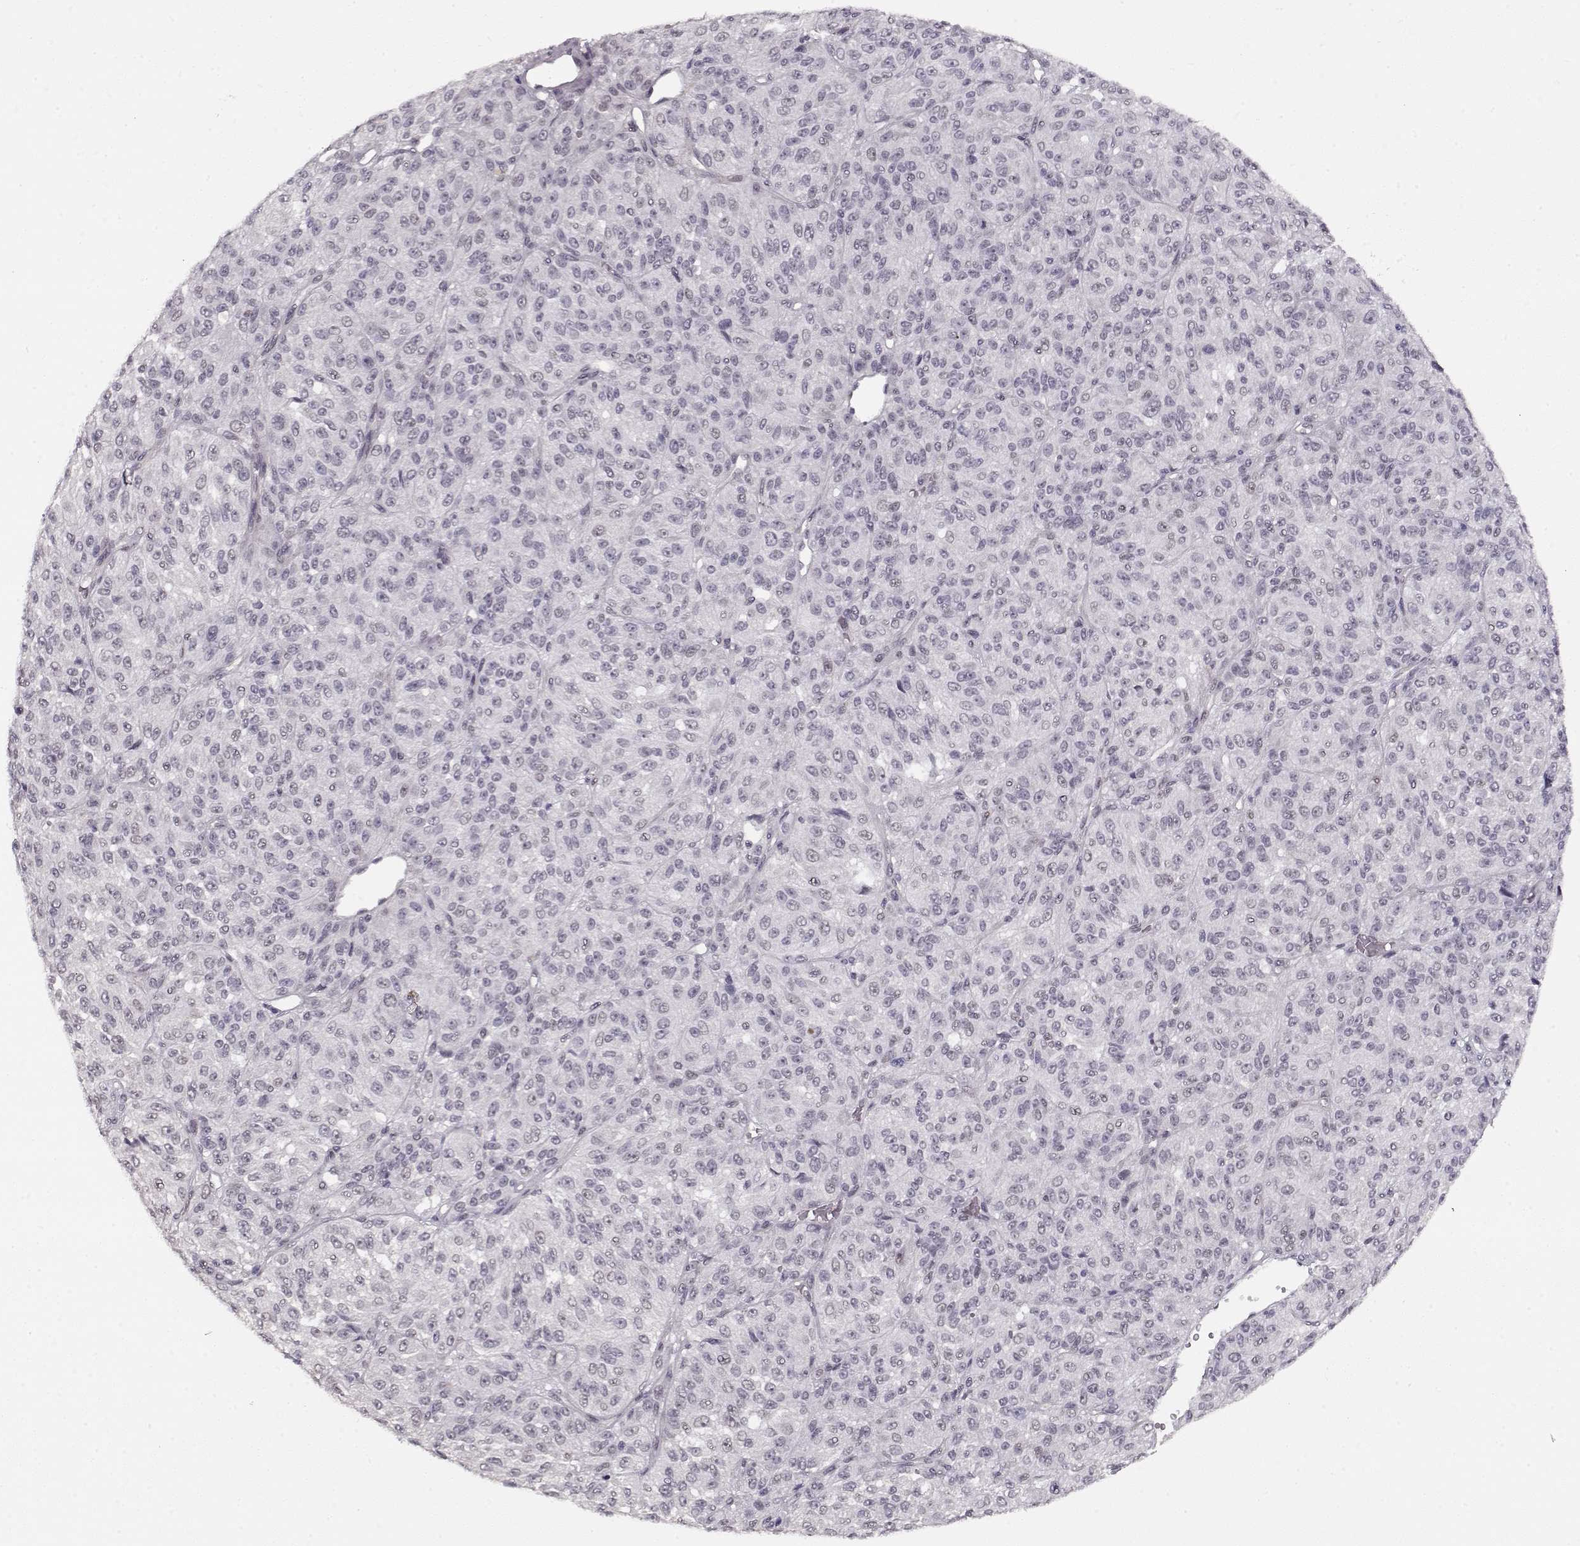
{"staining": {"intensity": "negative", "quantity": "none", "location": "none"}, "tissue": "melanoma", "cell_type": "Tumor cells", "image_type": "cancer", "snomed": [{"axis": "morphology", "description": "Malignant melanoma, Metastatic site"}, {"axis": "topography", "description": "Brain"}], "caption": "High power microscopy photomicrograph of an immunohistochemistry (IHC) image of malignant melanoma (metastatic site), revealing no significant expression in tumor cells.", "gene": "PCP4", "patient": {"sex": "female", "age": 56}}